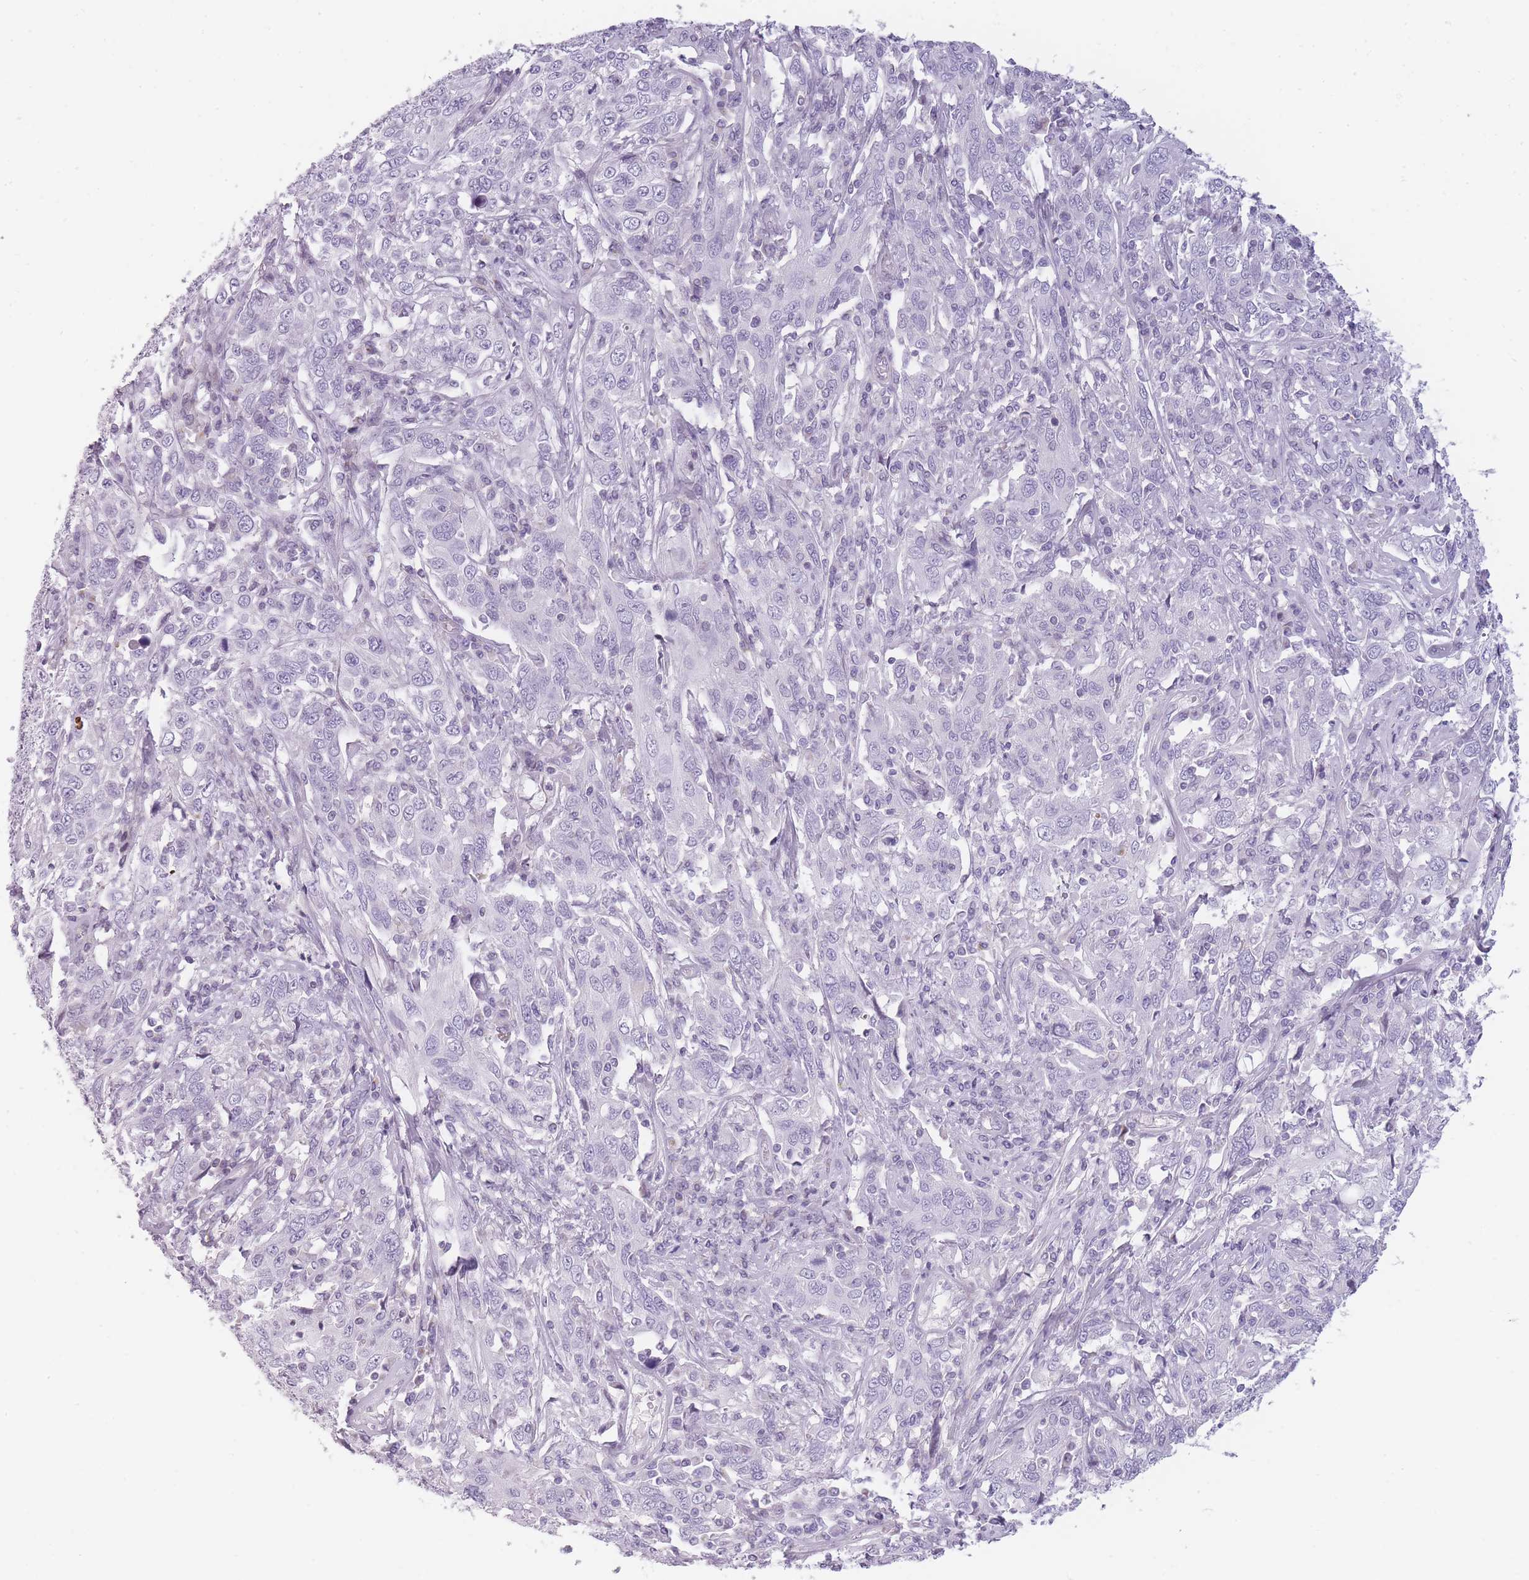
{"staining": {"intensity": "negative", "quantity": "none", "location": "none"}, "tissue": "cervical cancer", "cell_type": "Tumor cells", "image_type": "cancer", "snomed": [{"axis": "morphology", "description": "Squamous cell carcinoma, NOS"}, {"axis": "topography", "description": "Cervix"}], "caption": "IHC image of human cervical cancer stained for a protein (brown), which reveals no positivity in tumor cells.", "gene": "GGT1", "patient": {"sex": "female", "age": 46}}